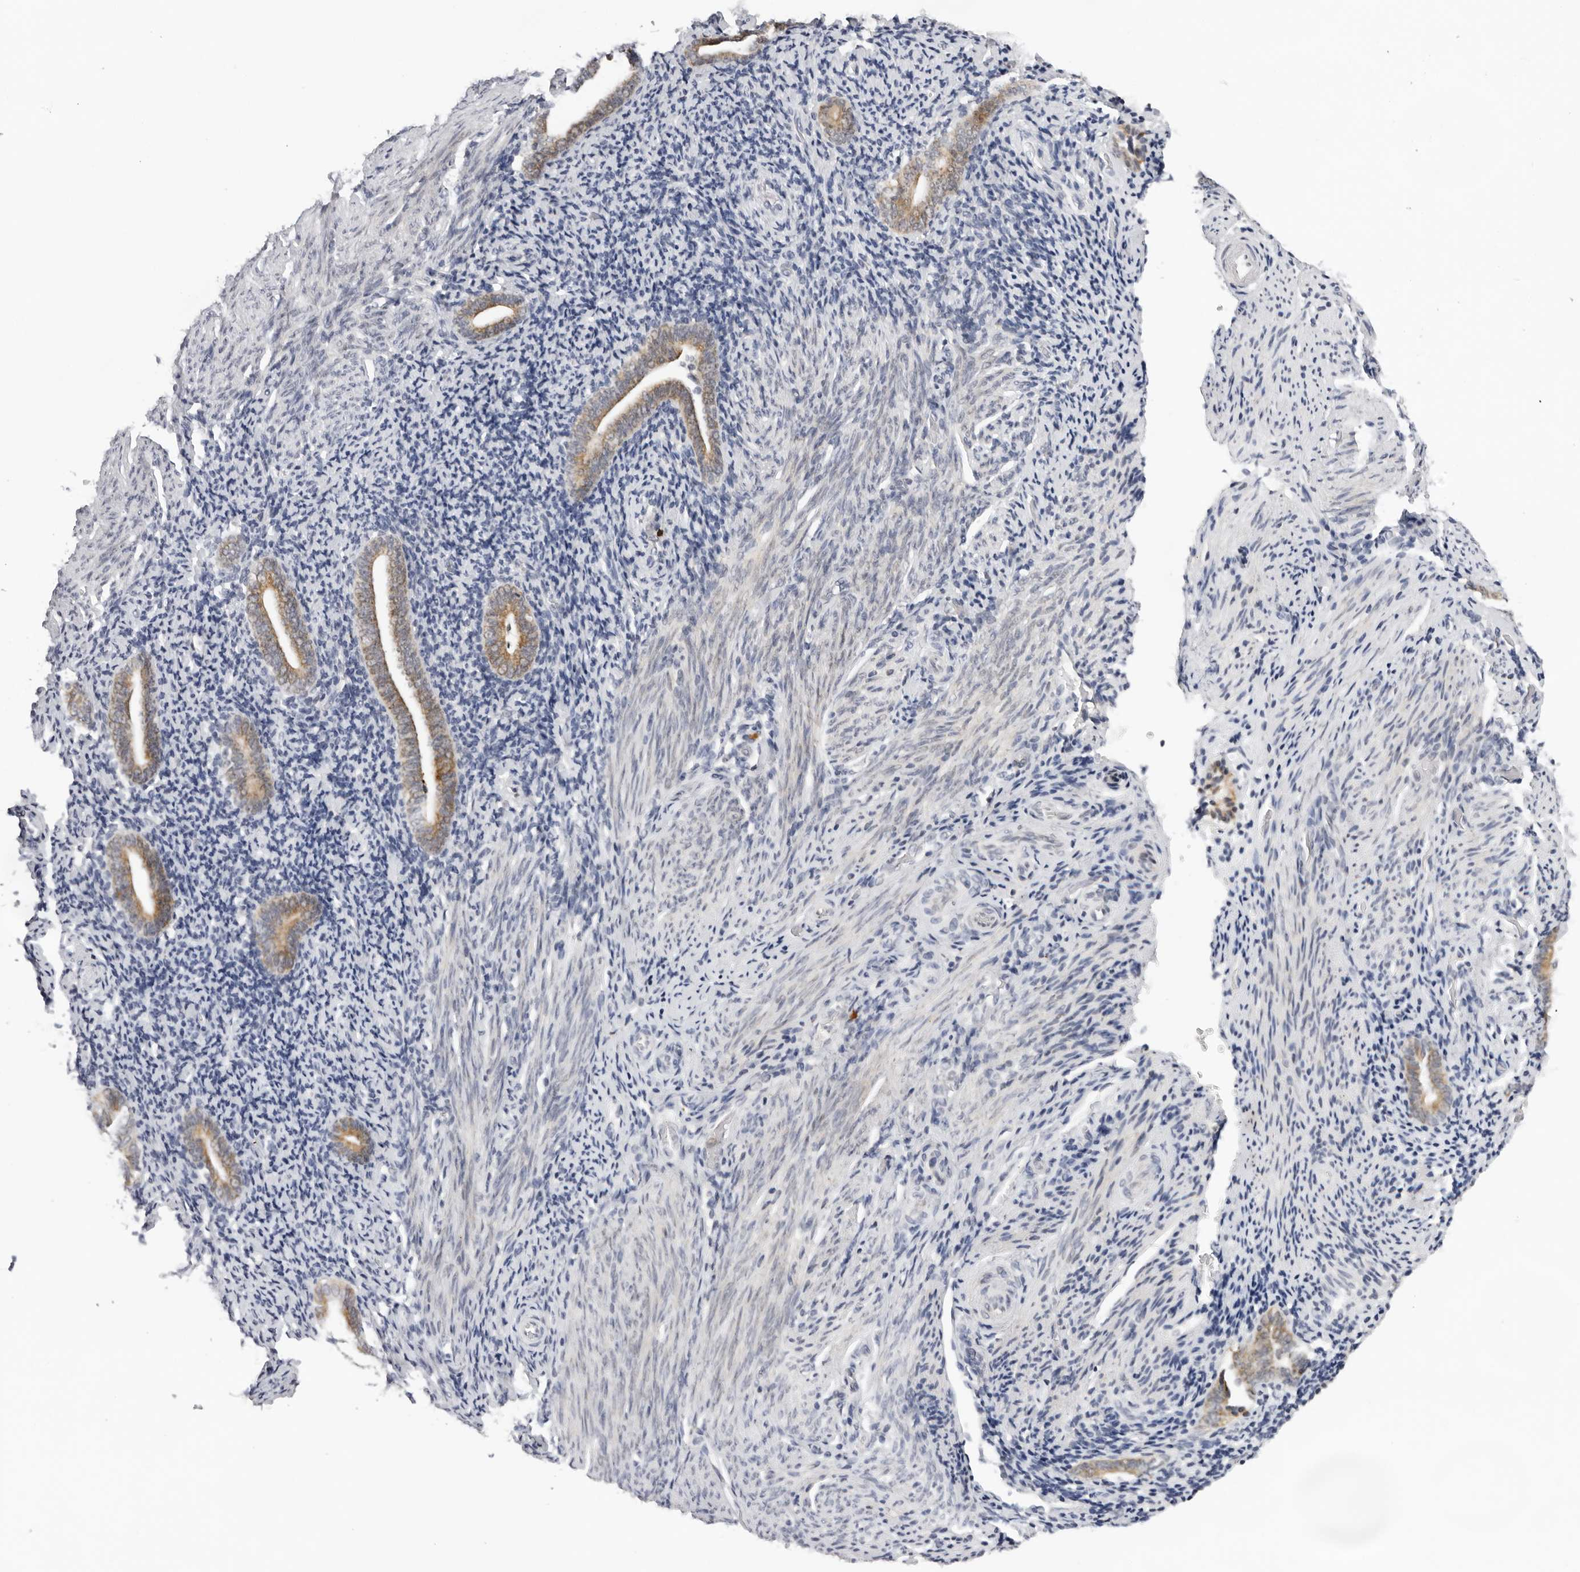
{"staining": {"intensity": "negative", "quantity": "none", "location": "none"}, "tissue": "endometrium", "cell_type": "Cells in endometrial stroma", "image_type": "normal", "snomed": [{"axis": "morphology", "description": "Normal tissue, NOS"}, {"axis": "topography", "description": "Endometrium"}], "caption": "The image demonstrates no significant positivity in cells in endometrial stroma of endometrium. (Stains: DAB (3,3'-diaminobenzidine) IHC with hematoxylin counter stain, Microscopy: brightfield microscopy at high magnification).", "gene": "IL17RA", "patient": {"sex": "female", "age": 51}}